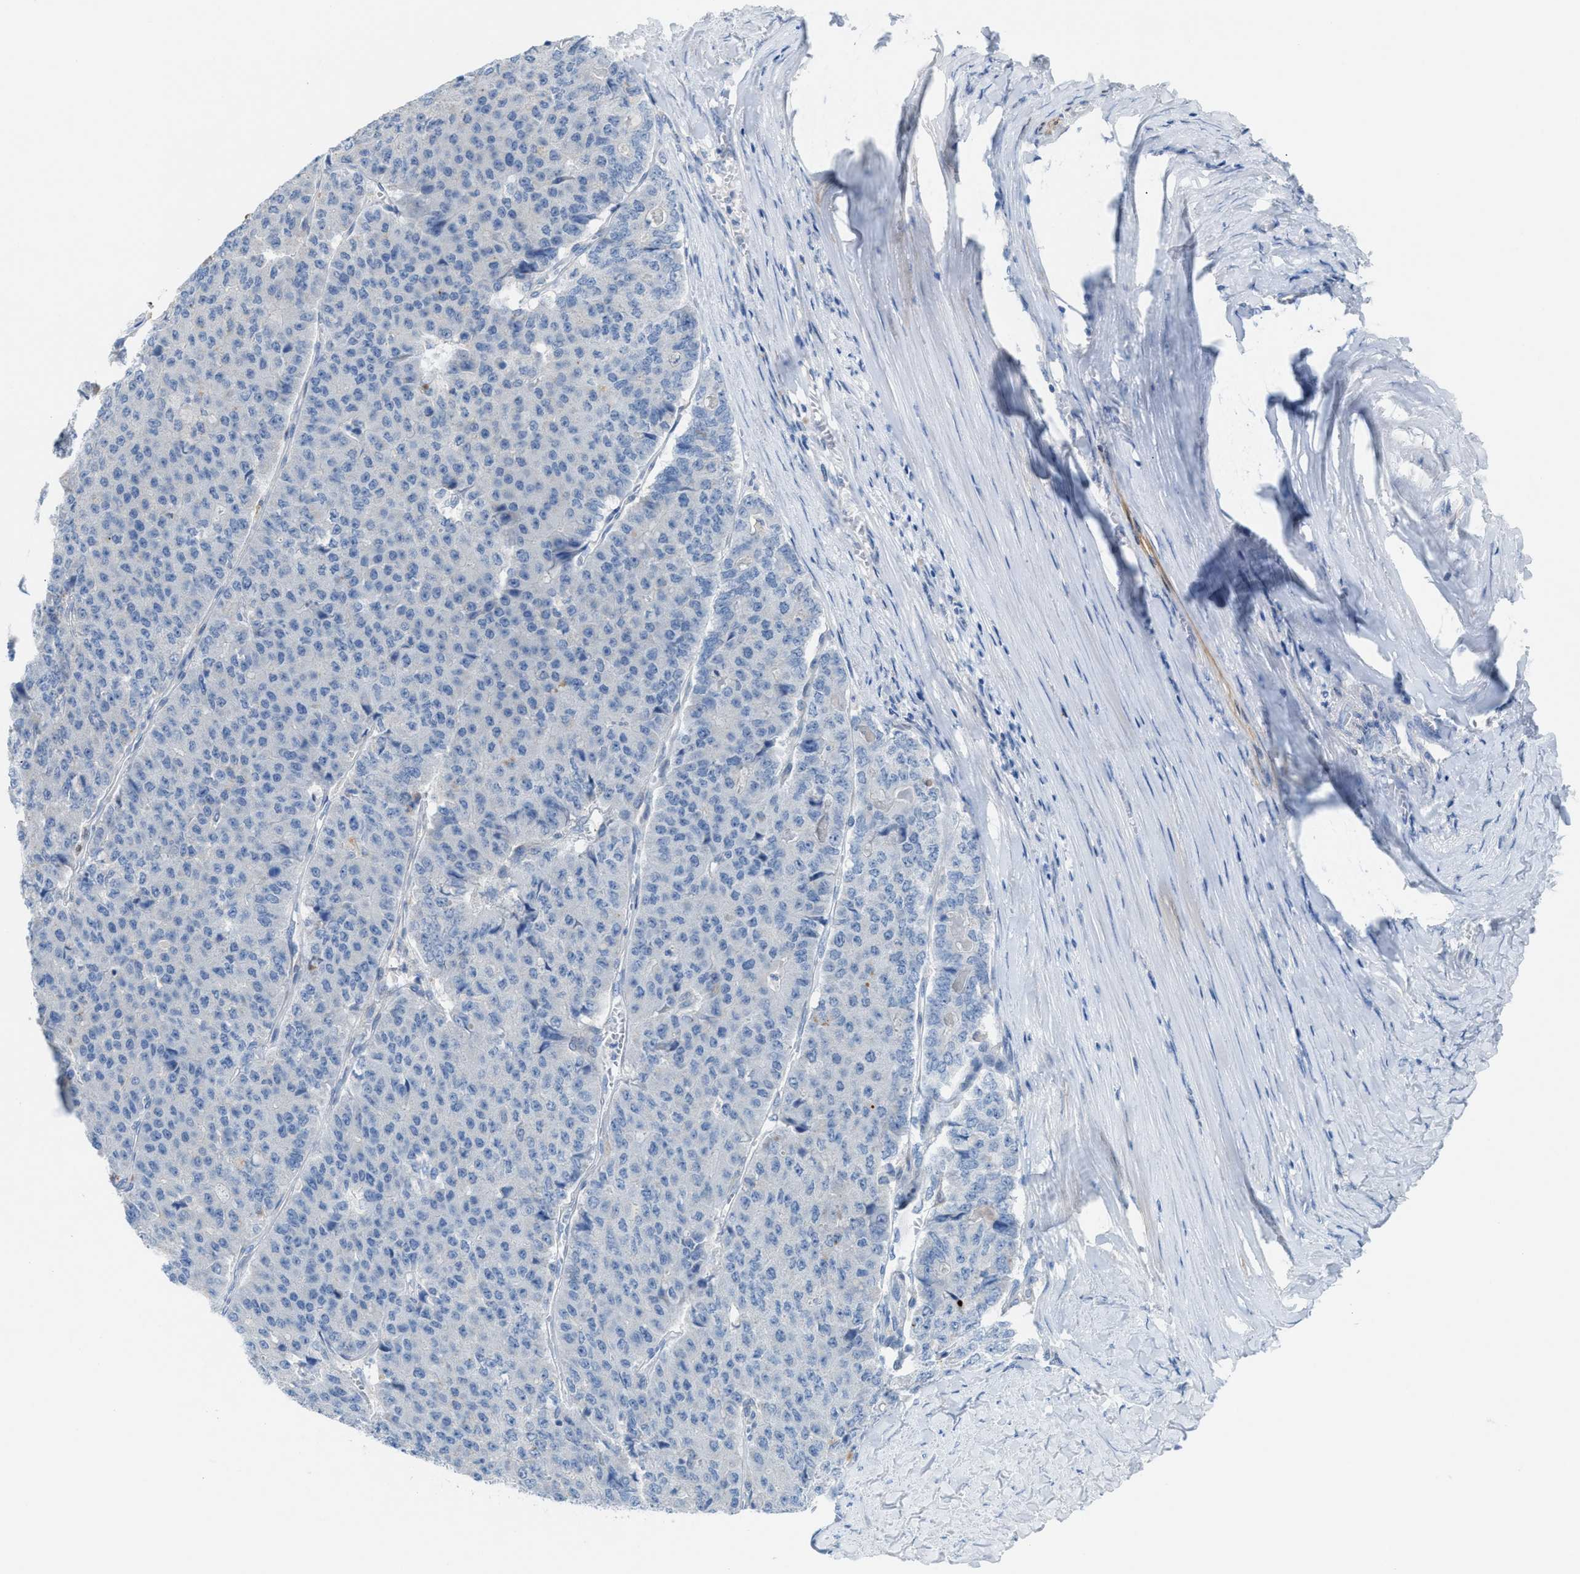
{"staining": {"intensity": "negative", "quantity": "none", "location": "none"}, "tissue": "pancreatic cancer", "cell_type": "Tumor cells", "image_type": "cancer", "snomed": [{"axis": "morphology", "description": "Adenocarcinoma, NOS"}, {"axis": "topography", "description": "Pancreas"}], "caption": "IHC of human pancreatic adenocarcinoma reveals no expression in tumor cells. (Immunohistochemistry, brightfield microscopy, high magnification).", "gene": "ASPA", "patient": {"sex": "male", "age": 50}}